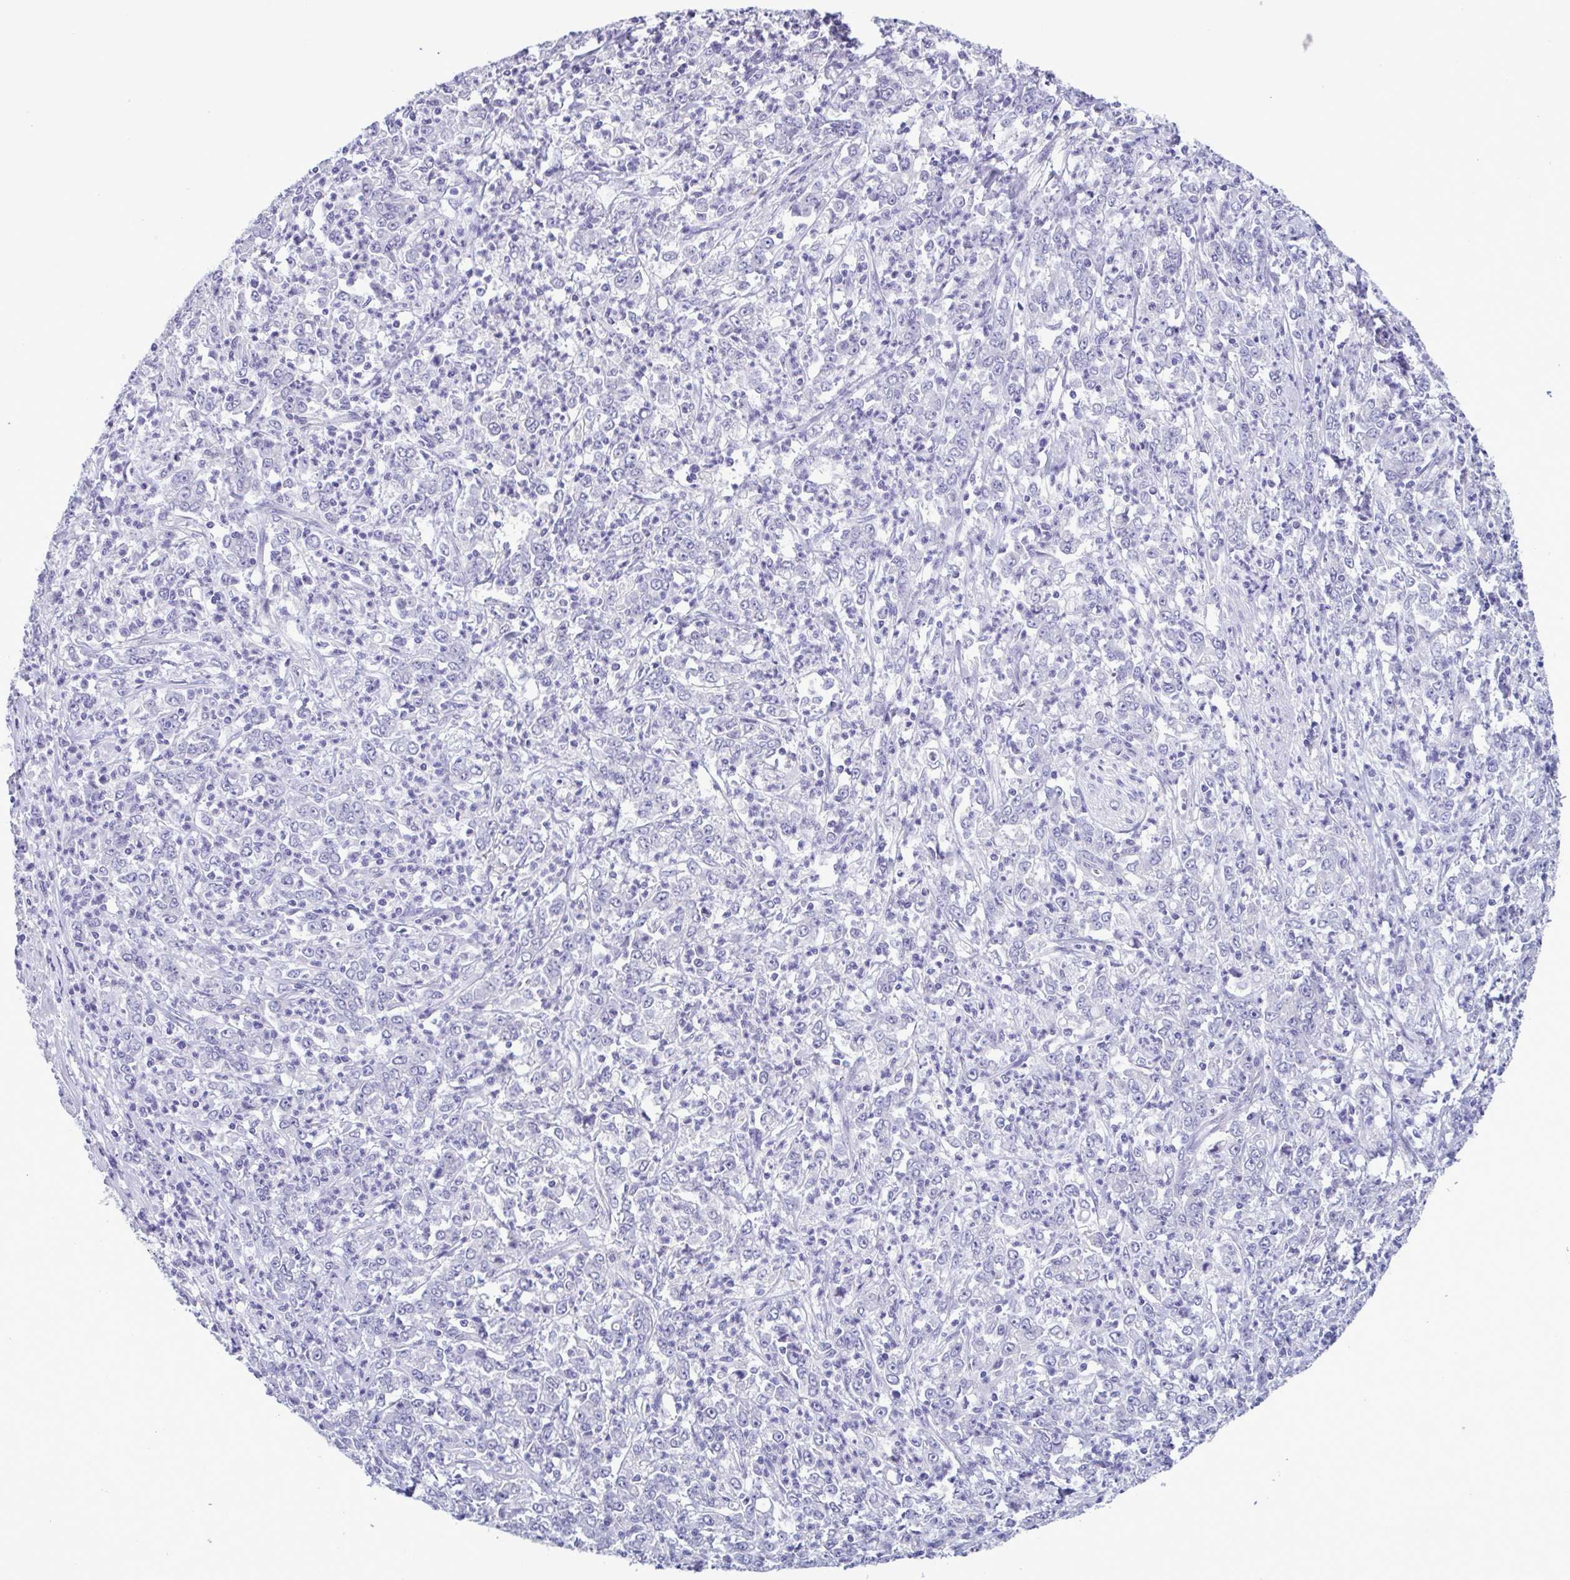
{"staining": {"intensity": "negative", "quantity": "none", "location": "none"}, "tissue": "stomach cancer", "cell_type": "Tumor cells", "image_type": "cancer", "snomed": [{"axis": "morphology", "description": "Adenocarcinoma, NOS"}, {"axis": "topography", "description": "Stomach, lower"}], "caption": "The image shows no staining of tumor cells in adenocarcinoma (stomach). Nuclei are stained in blue.", "gene": "INAFM1", "patient": {"sex": "female", "age": 71}}